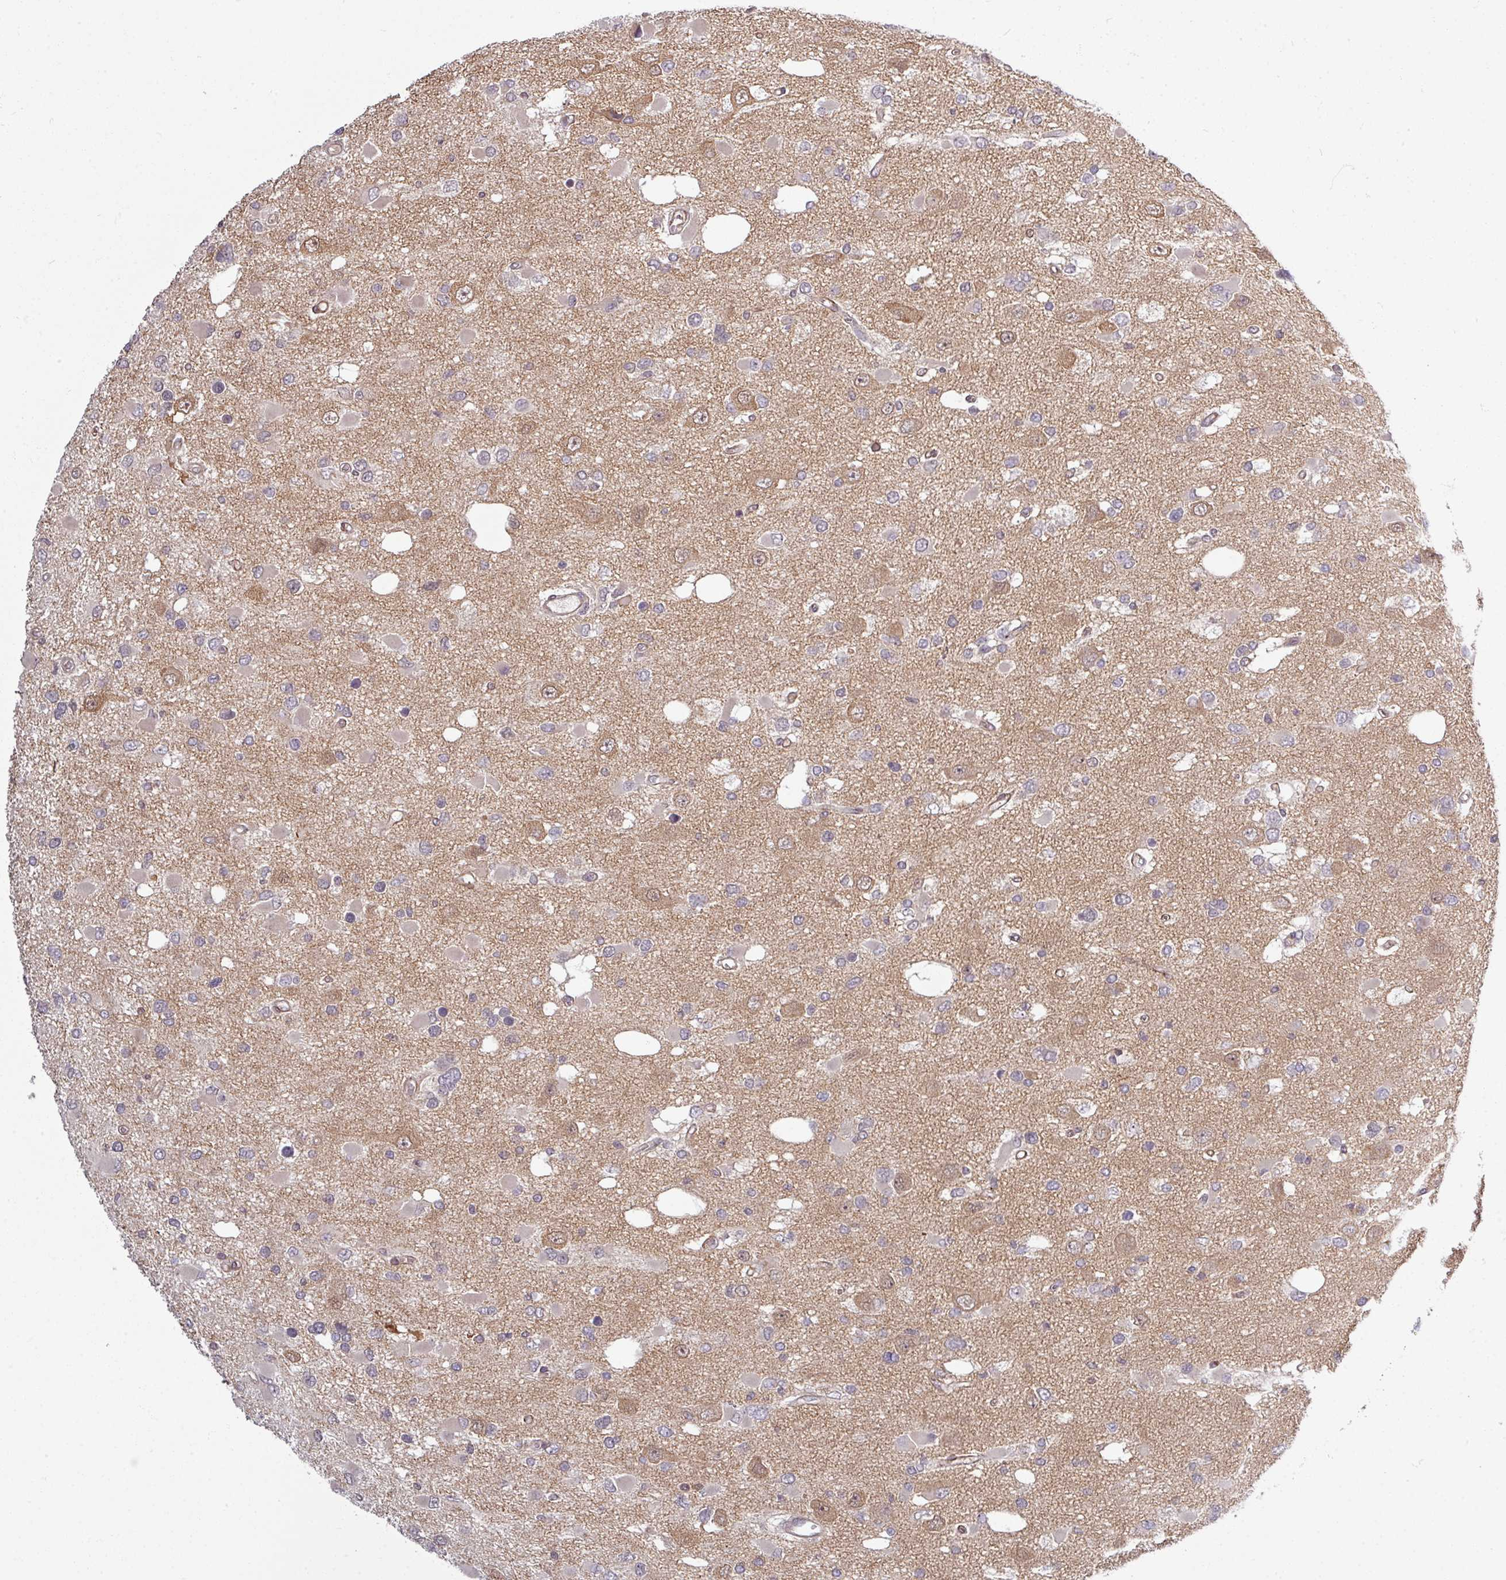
{"staining": {"intensity": "negative", "quantity": "none", "location": "none"}, "tissue": "glioma", "cell_type": "Tumor cells", "image_type": "cancer", "snomed": [{"axis": "morphology", "description": "Glioma, malignant, High grade"}, {"axis": "topography", "description": "Brain"}], "caption": "A histopathology image of malignant high-grade glioma stained for a protein shows no brown staining in tumor cells.", "gene": "TUSC3", "patient": {"sex": "male", "age": 53}}